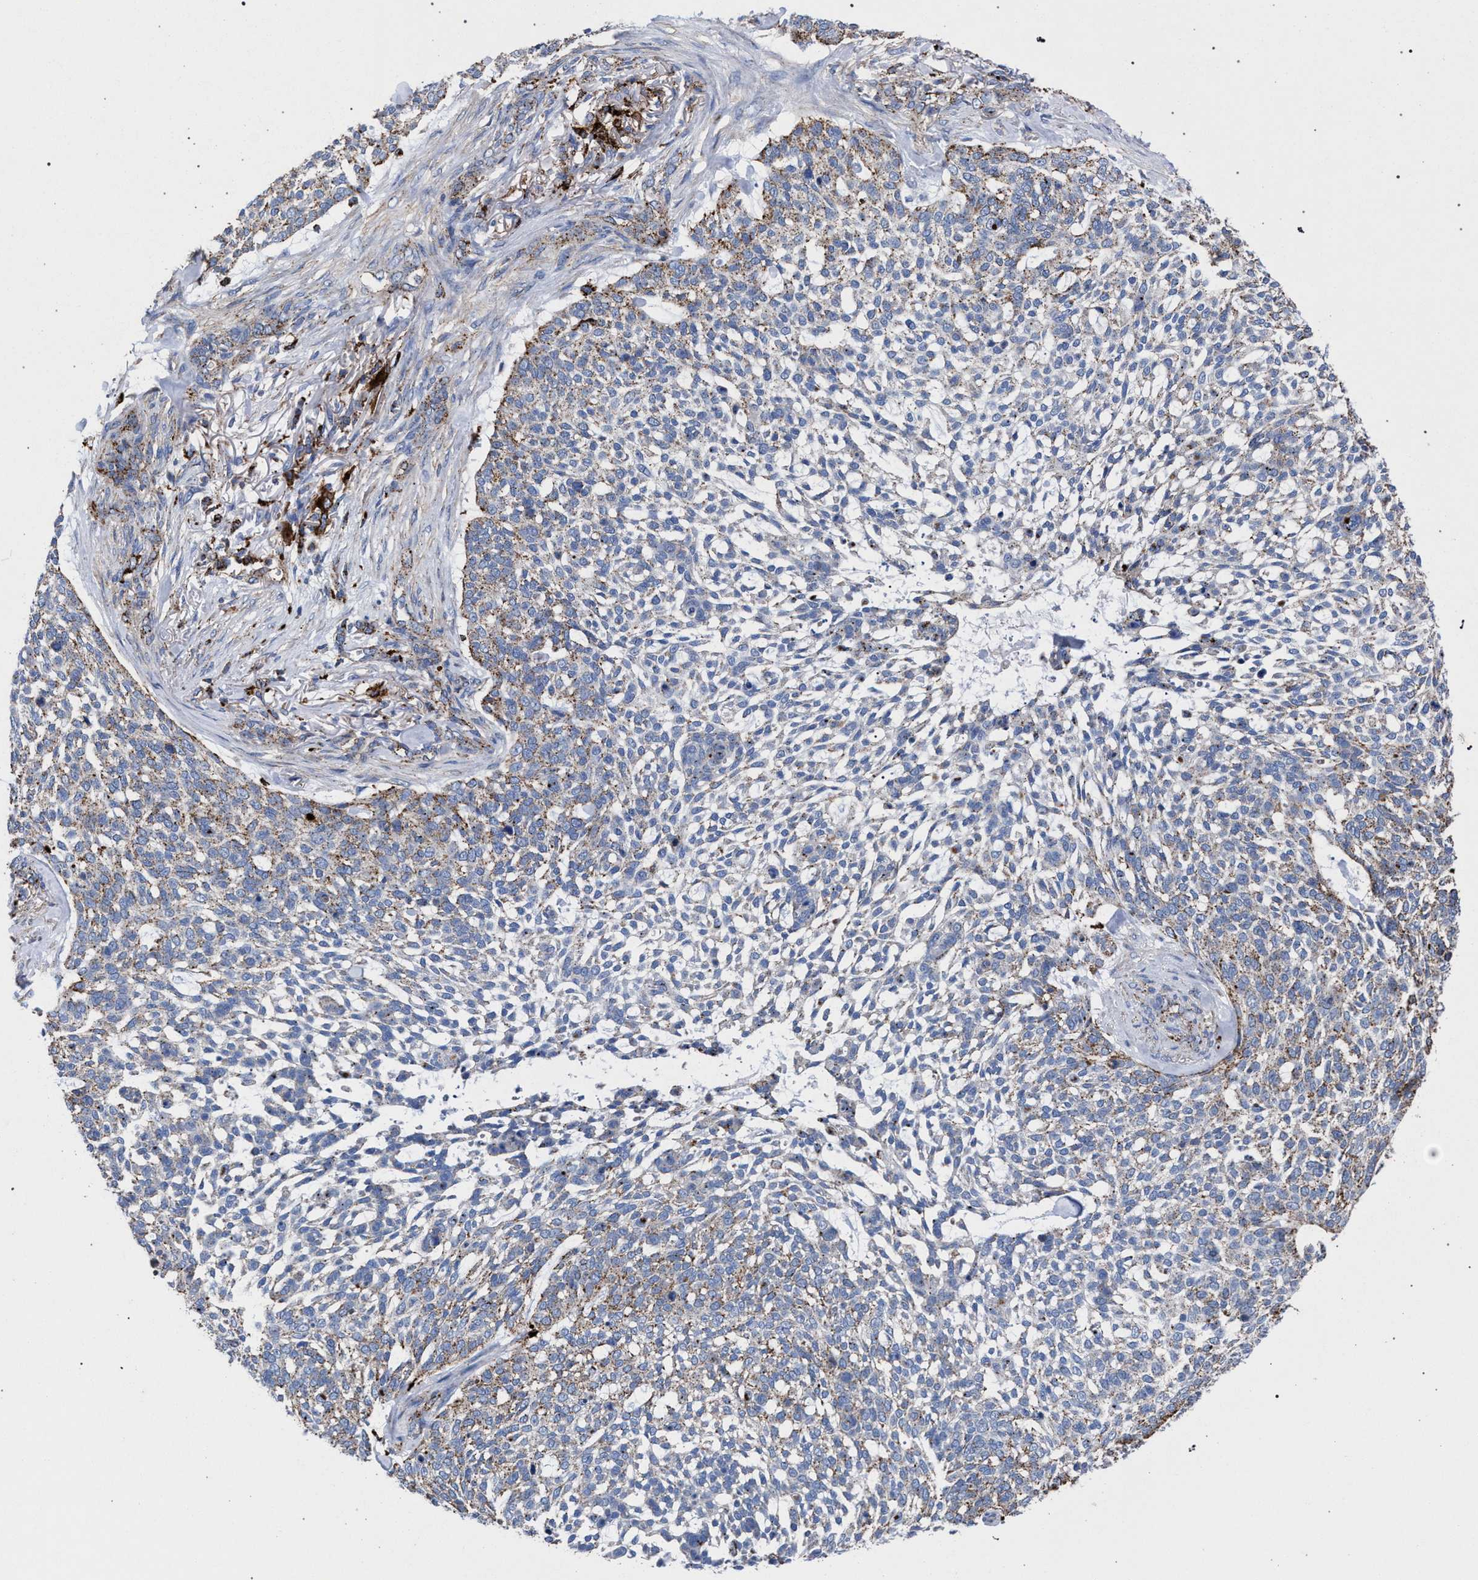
{"staining": {"intensity": "moderate", "quantity": "25%-75%", "location": "cytoplasmic/membranous"}, "tissue": "skin cancer", "cell_type": "Tumor cells", "image_type": "cancer", "snomed": [{"axis": "morphology", "description": "Basal cell carcinoma"}, {"axis": "topography", "description": "Skin"}], "caption": "This micrograph displays immunohistochemistry staining of basal cell carcinoma (skin), with medium moderate cytoplasmic/membranous staining in approximately 25%-75% of tumor cells.", "gene": "PPT1", "patient": {"sex": "female", "age": 64}}